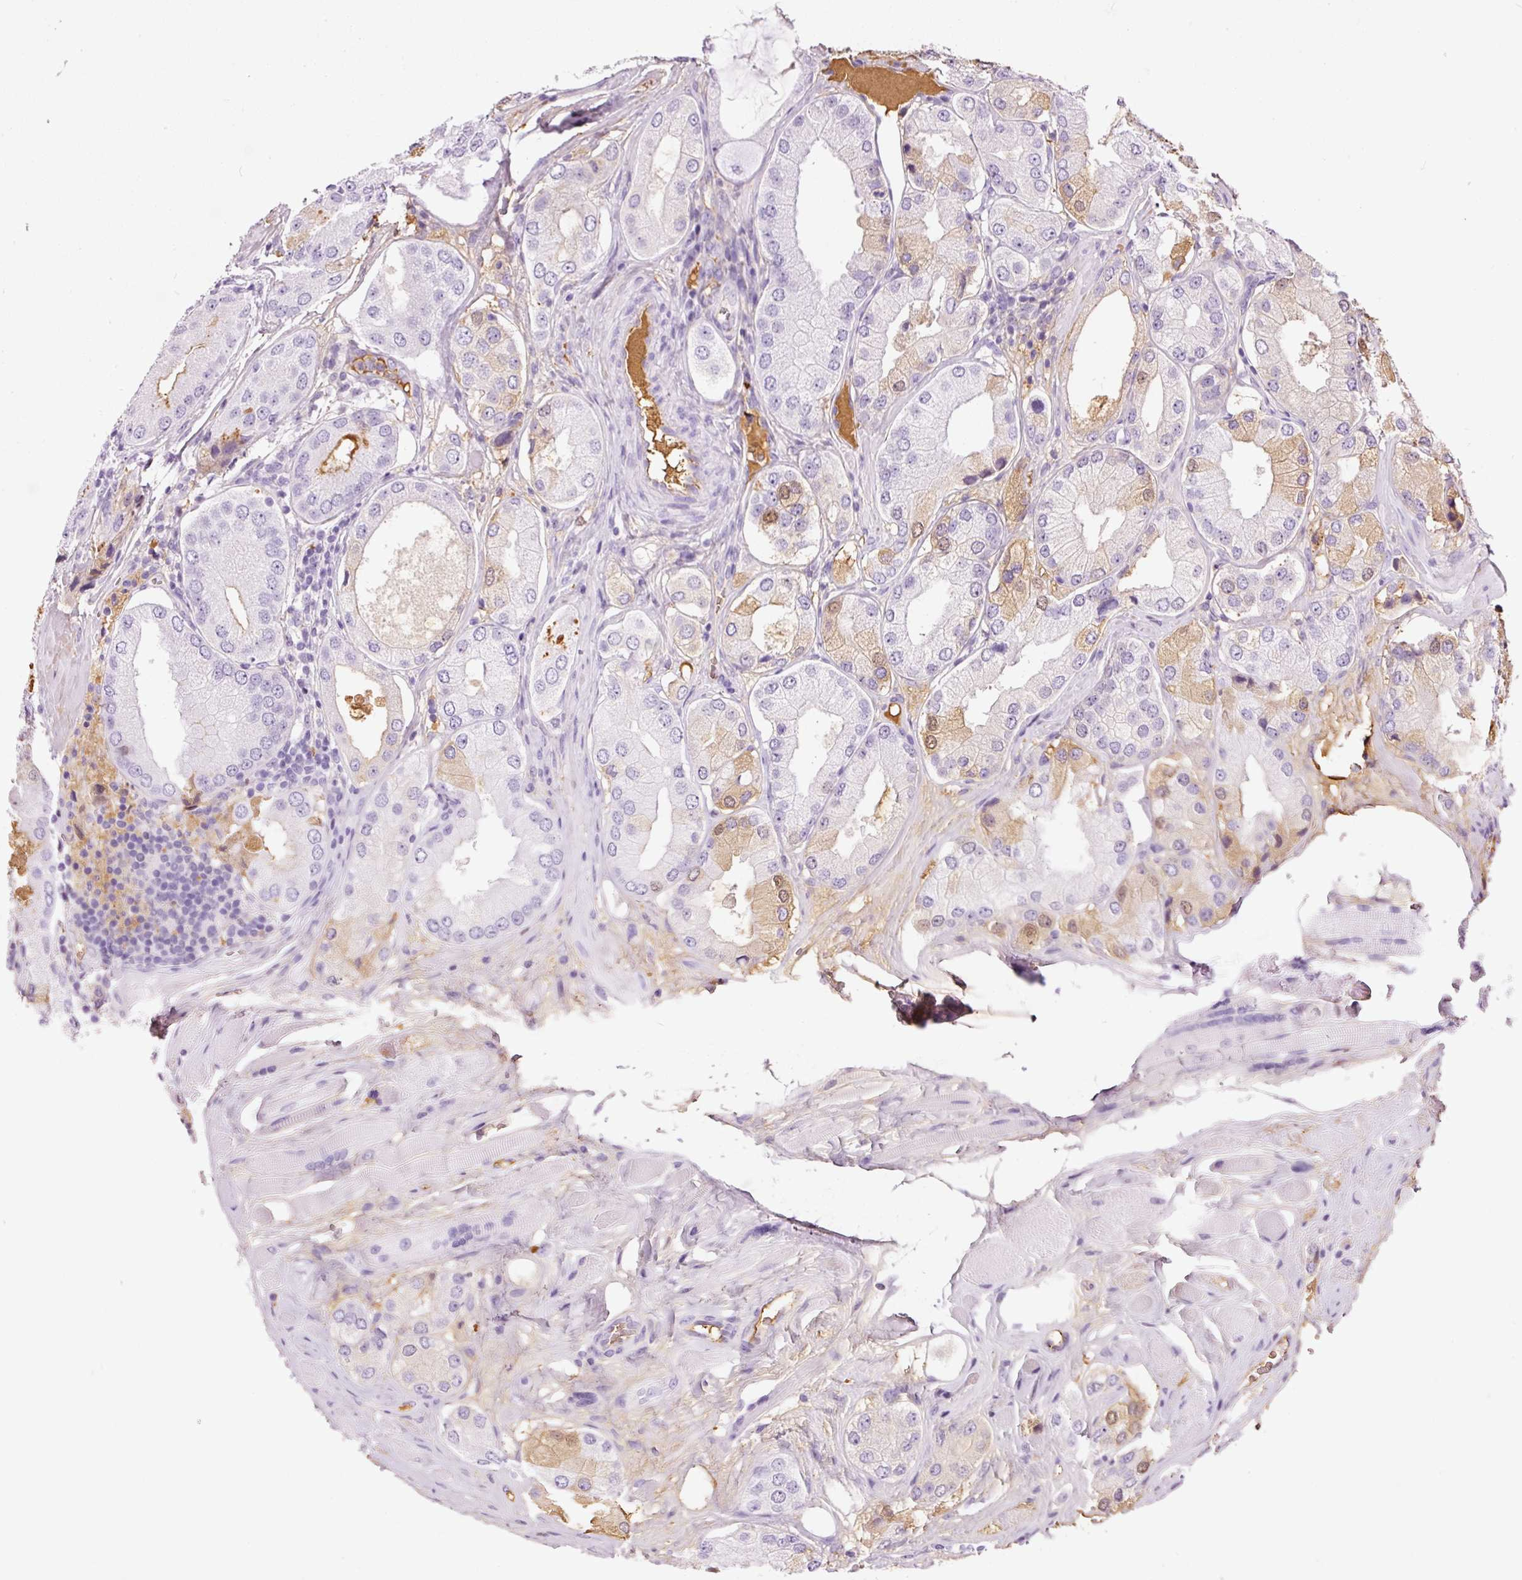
{"staining": {"intensity": "moderate", "quantity": "<25%", "location": "cytoplasmic/membranous,nuclear"}, "tissue": "prostate cancer", "cell_type": "Tumor cells", "image_type": "cancer", "snomed": [{"axis": "morphology", "description": "Adenocarcinoma, Low grade"}, {"axis": "topography", "description": "Prostate"}], "caption": "Immunohistochemistry (IHC) of human low-grade adenocarcinoma (prostate) exhibits low levels of moderate cytoplasmic/membranous and nuclear staining in about <25% of tumor cells. (DAB IHC with brightfield microscopy, high magnification).", "gene": "PRPF38B", "patient": {"sex": "male", "age": 42}}